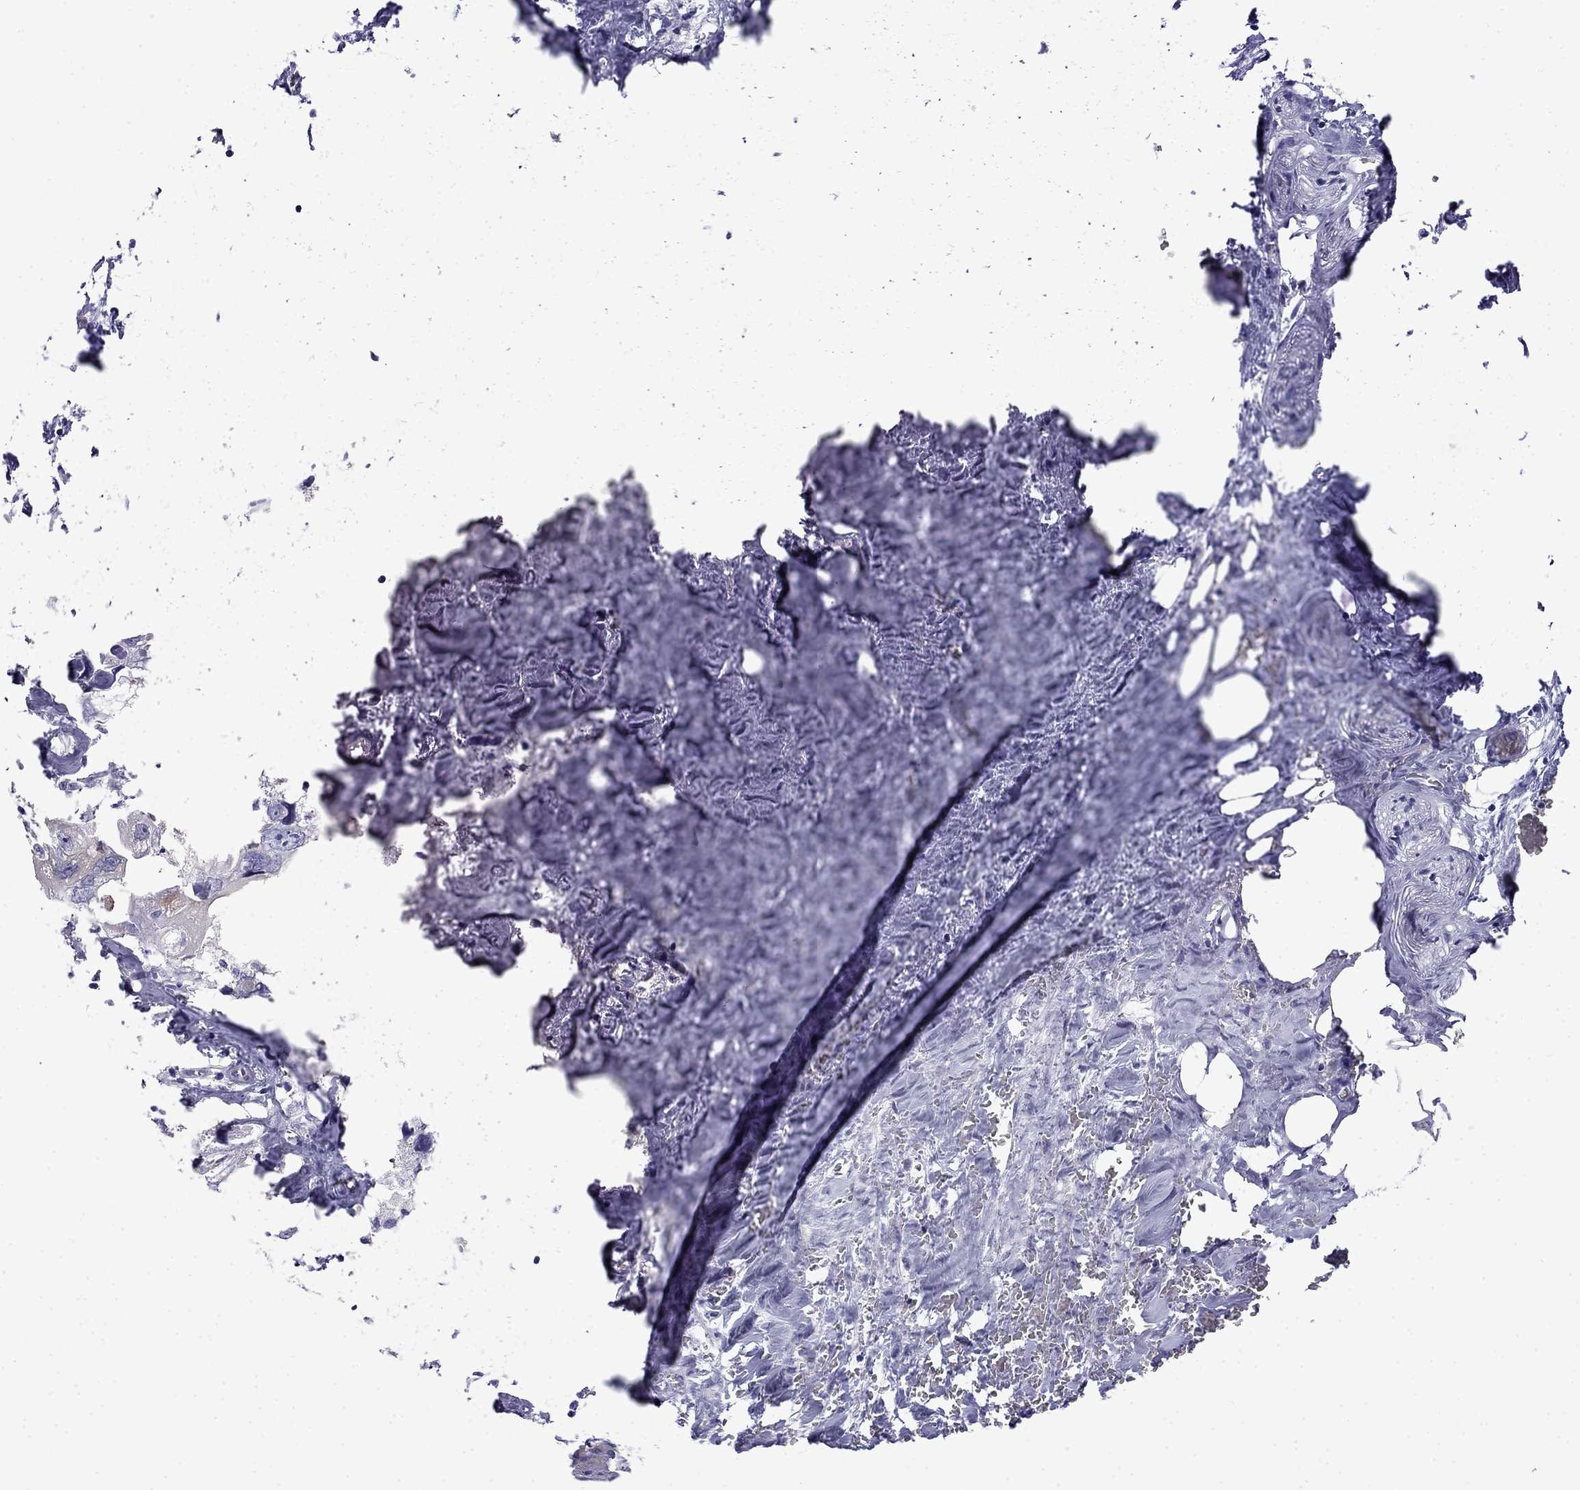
{"staining": {"intensity": "negative", "quantity": "none", "location": "none"}, "tissue": "urothelial cancer", "cell_type": "Tumor cells", "image_type": "cancer", "snomed": [{"axis": "morphology", "description": "Urothelial carcinoma, High grade"}, {"axis": "topography", "description": "Urinary bladder"}], "caption": "DAB immunohistochemical staining of urothelial carcinoma (high-grade) shows no significant expression in tumor cells.", "gene": "PRR18", "patient": {"sex": "male", "age": 59}}